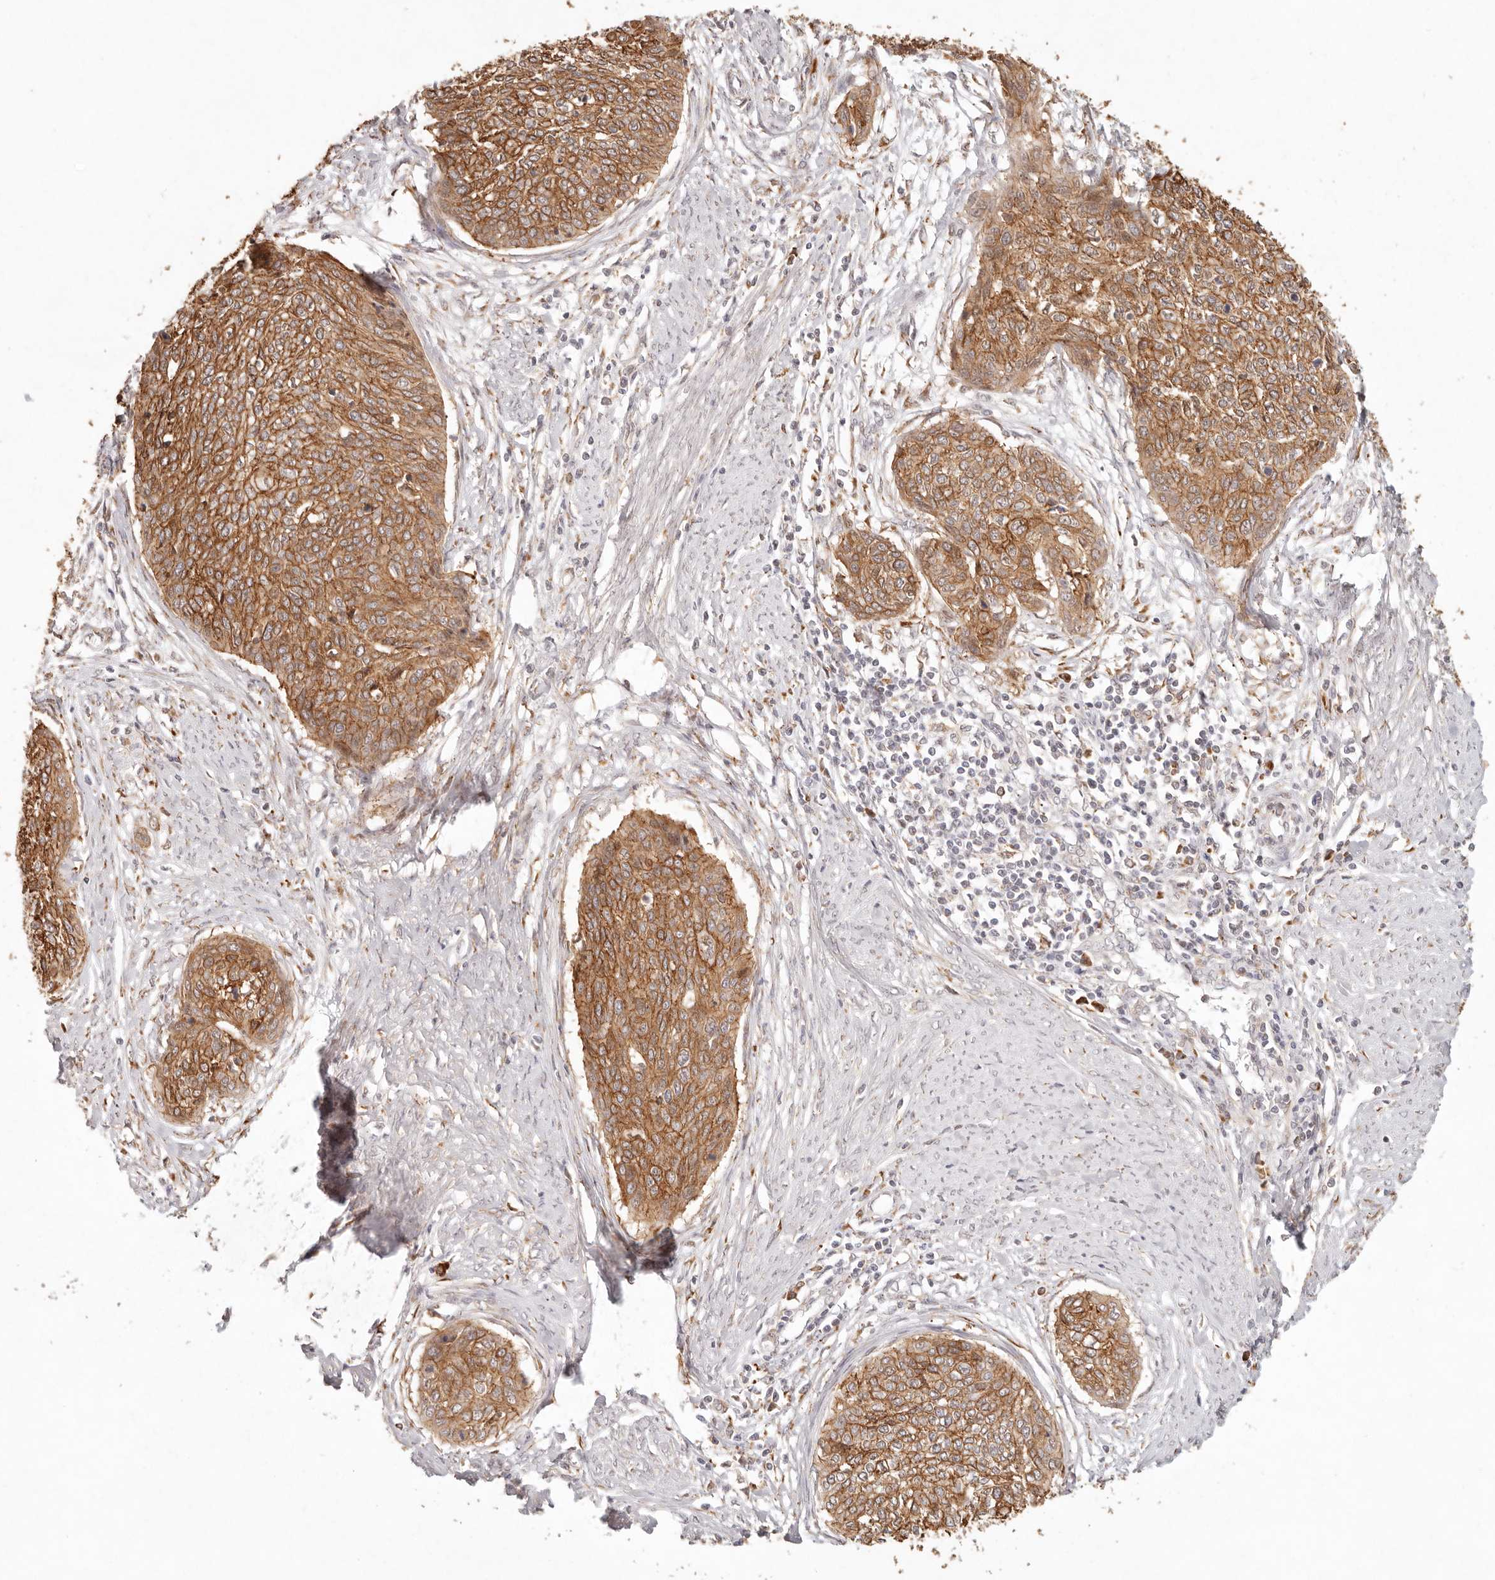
{"staining": {"intensity": "strong", "quantity": ">75%", "location": "cytoplasmic/membranous"}, "tissue": "cervical cancer", "cell_type": "Tumor cells", "image_type": "cancer", "snomed": [{"axis": "morphology", "description": "Squamous cell carcinoma, NOS"}, {"axis": "topography", "description": "Cervix"}], "caption": "High-power microscopy captured an immunohistochemistry (IHC) photomicrograph of squamous cell carcinoma (cervical), revealing strong cytoplasmic/membranous staining in approximately >75% of tumor cells.", "gene": "C1orf127", "patient": {"sex": "female", "age": 37}}